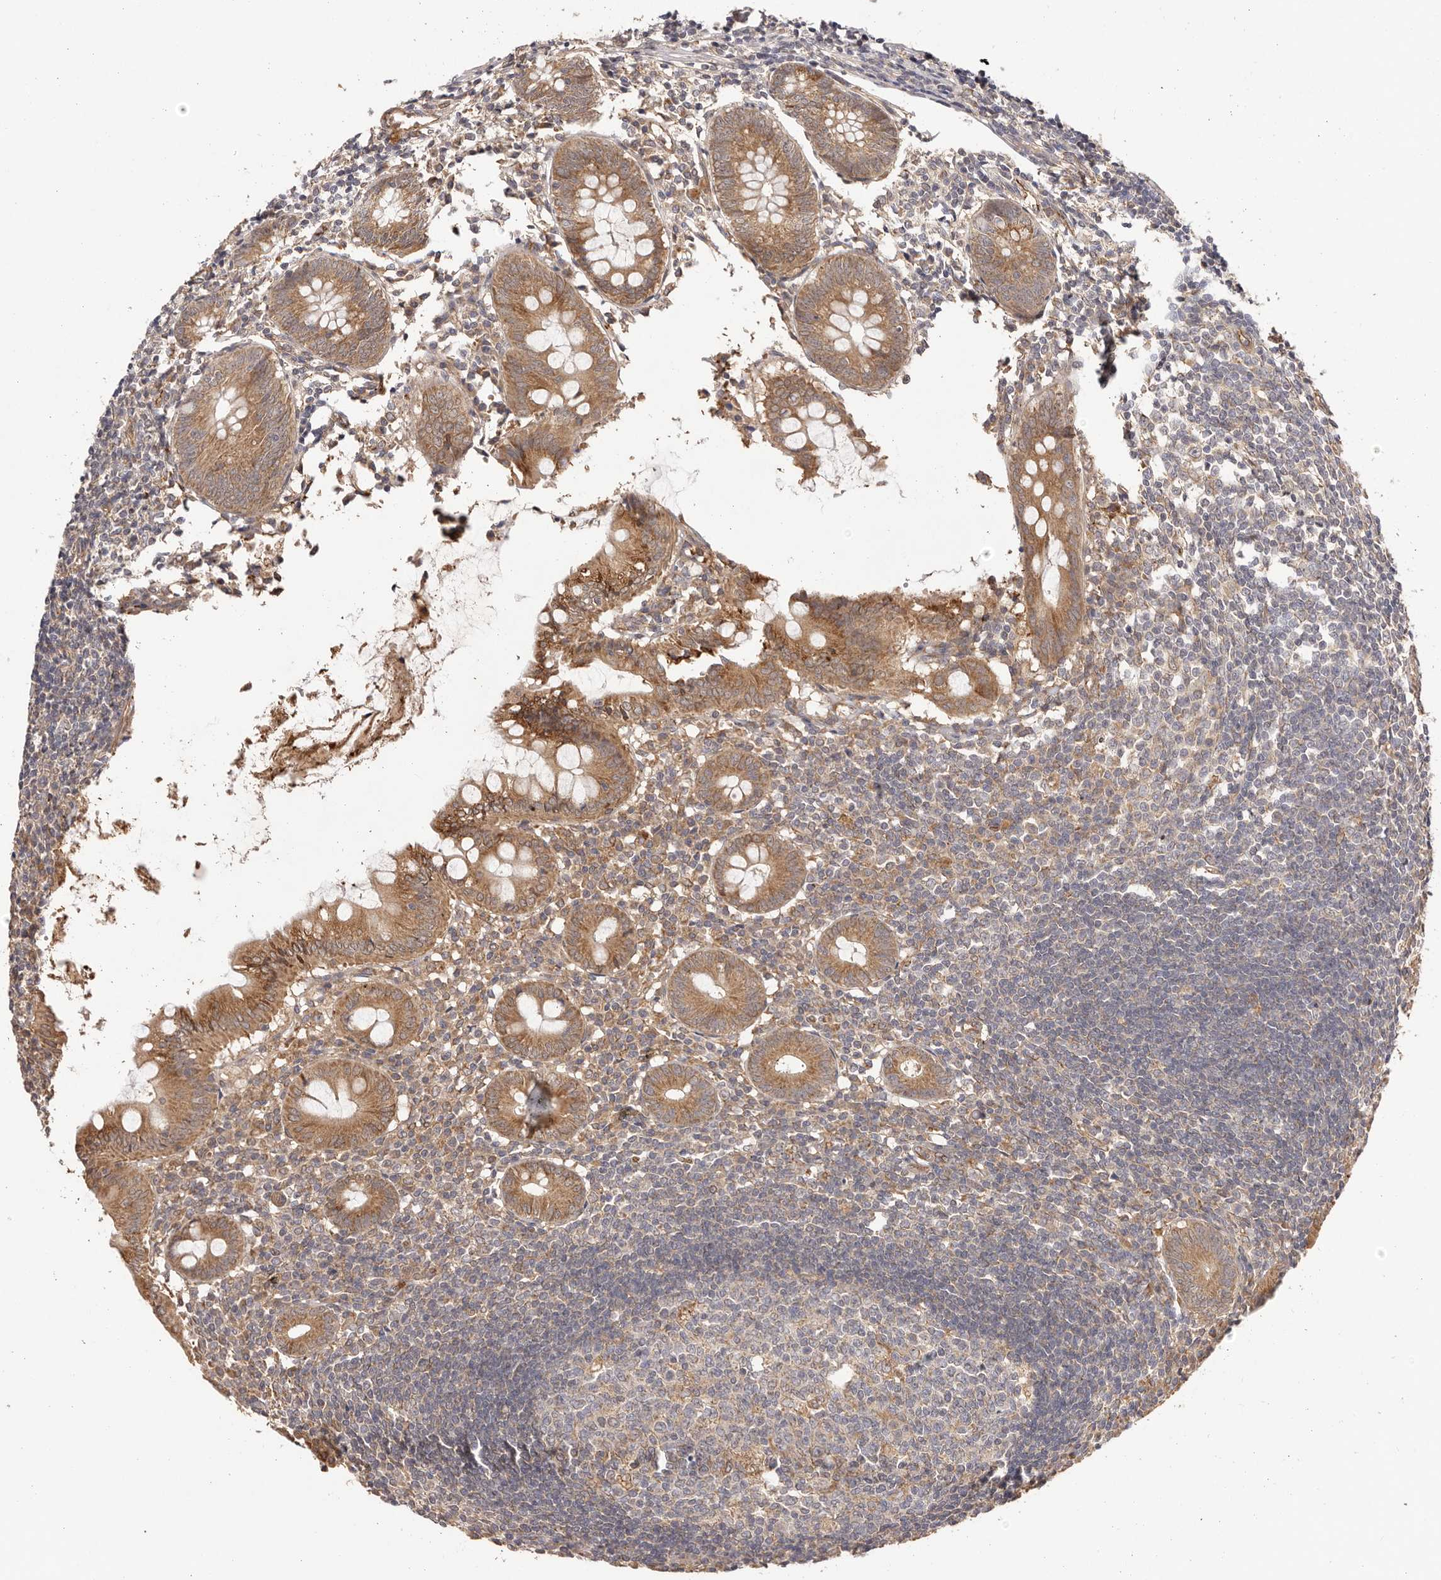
{"staining": {"intensity": "moderate", "quantity": ">75%", "location": "cytoplasmic/membranous"}, "tissue": "appendix", "cell_type": "Glandular cells", "image_type": "normal", "snomed": [{"axis": "morphology", "description": "Normal tissue, NOS"}, {"axis": "topography", "description": "Appendix"}], "caption": "Immunohistochemical staining of normal human appendix reveals medium levels of moderate cytoplasmic/membranous expression in about >75% of glandular cells.", "gene": "UBR2", "patient": {"sex": "female", "age": 54}}